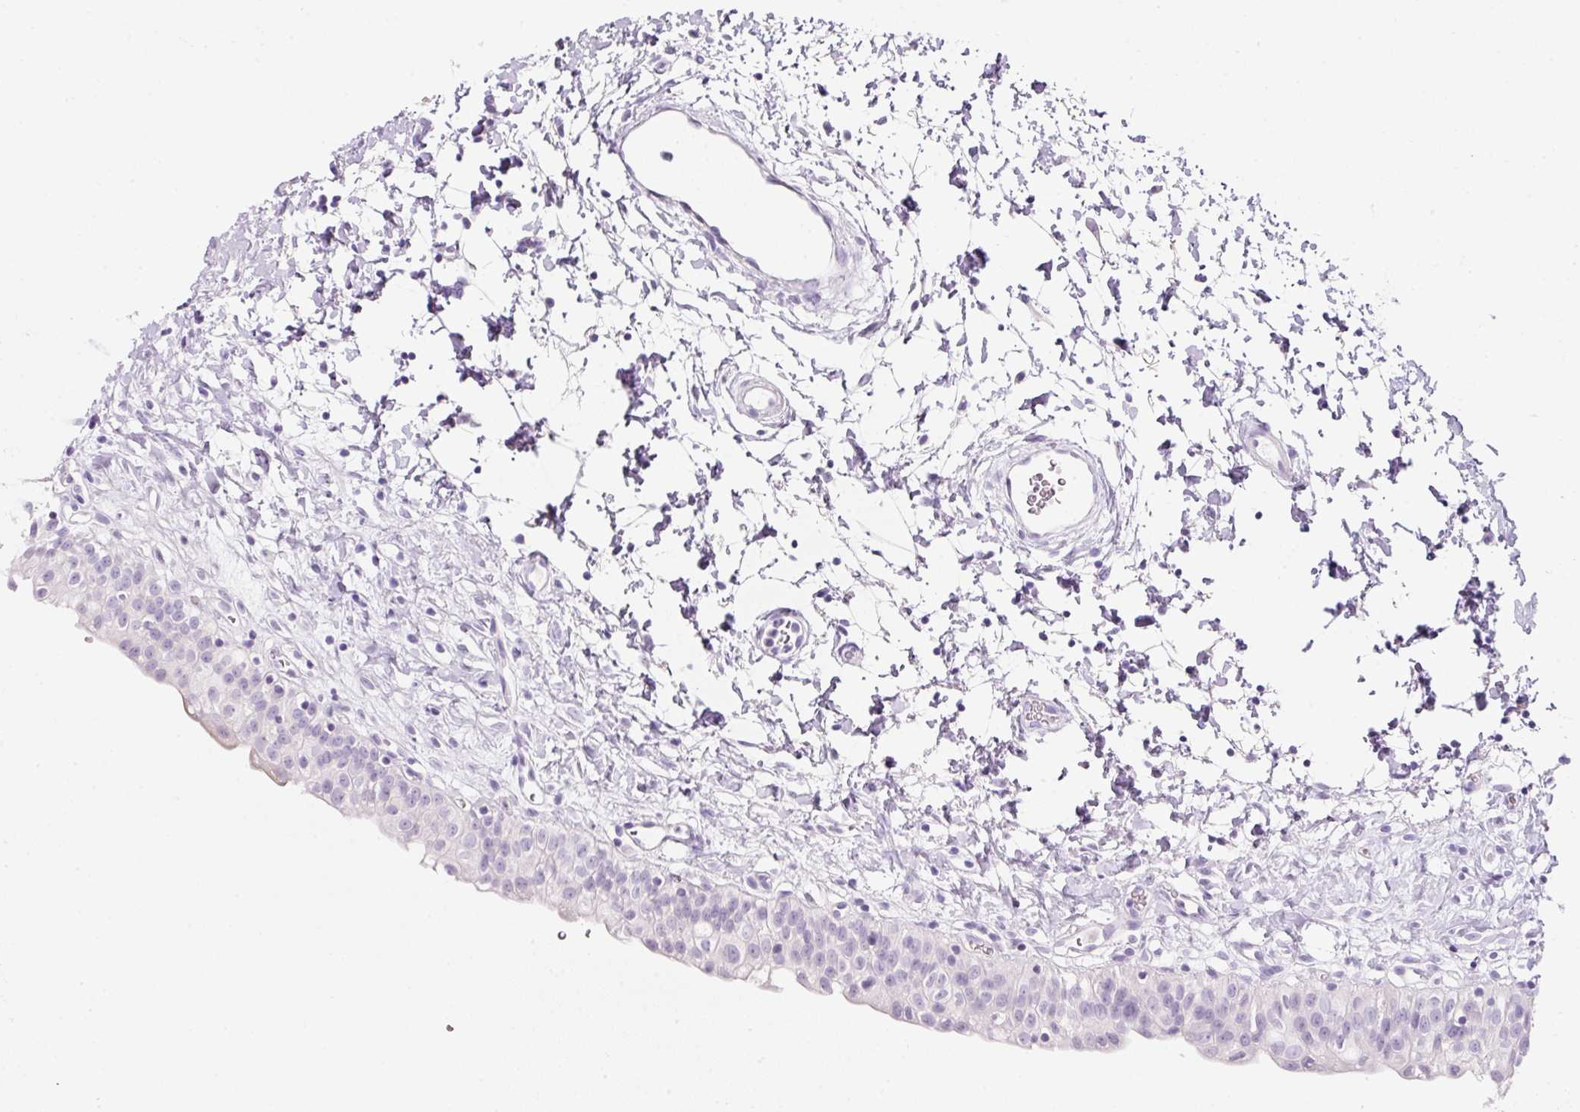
{"staining": {"intensity": "negative", "quantity": "none", "location": "none"}, "tissue": "urinary bladder", "cell_type": "Urothelial cells", "image_type": "normal", "snomed": [{"axis": "morphology", "description": "Normal tissue, NOS"}, {"axis": "topography", "description": "Urinary bladder"}], "caption": "A histopathology image of human urinary bladder is negative for staining in urothelial cells. (Stains: DAB IHC with hematoxylin counter stain, Microscopy: brightfield microscopy at high magnification).", "gene": "SLC2A2", "patient": {"sex": "male", "age": 51}}